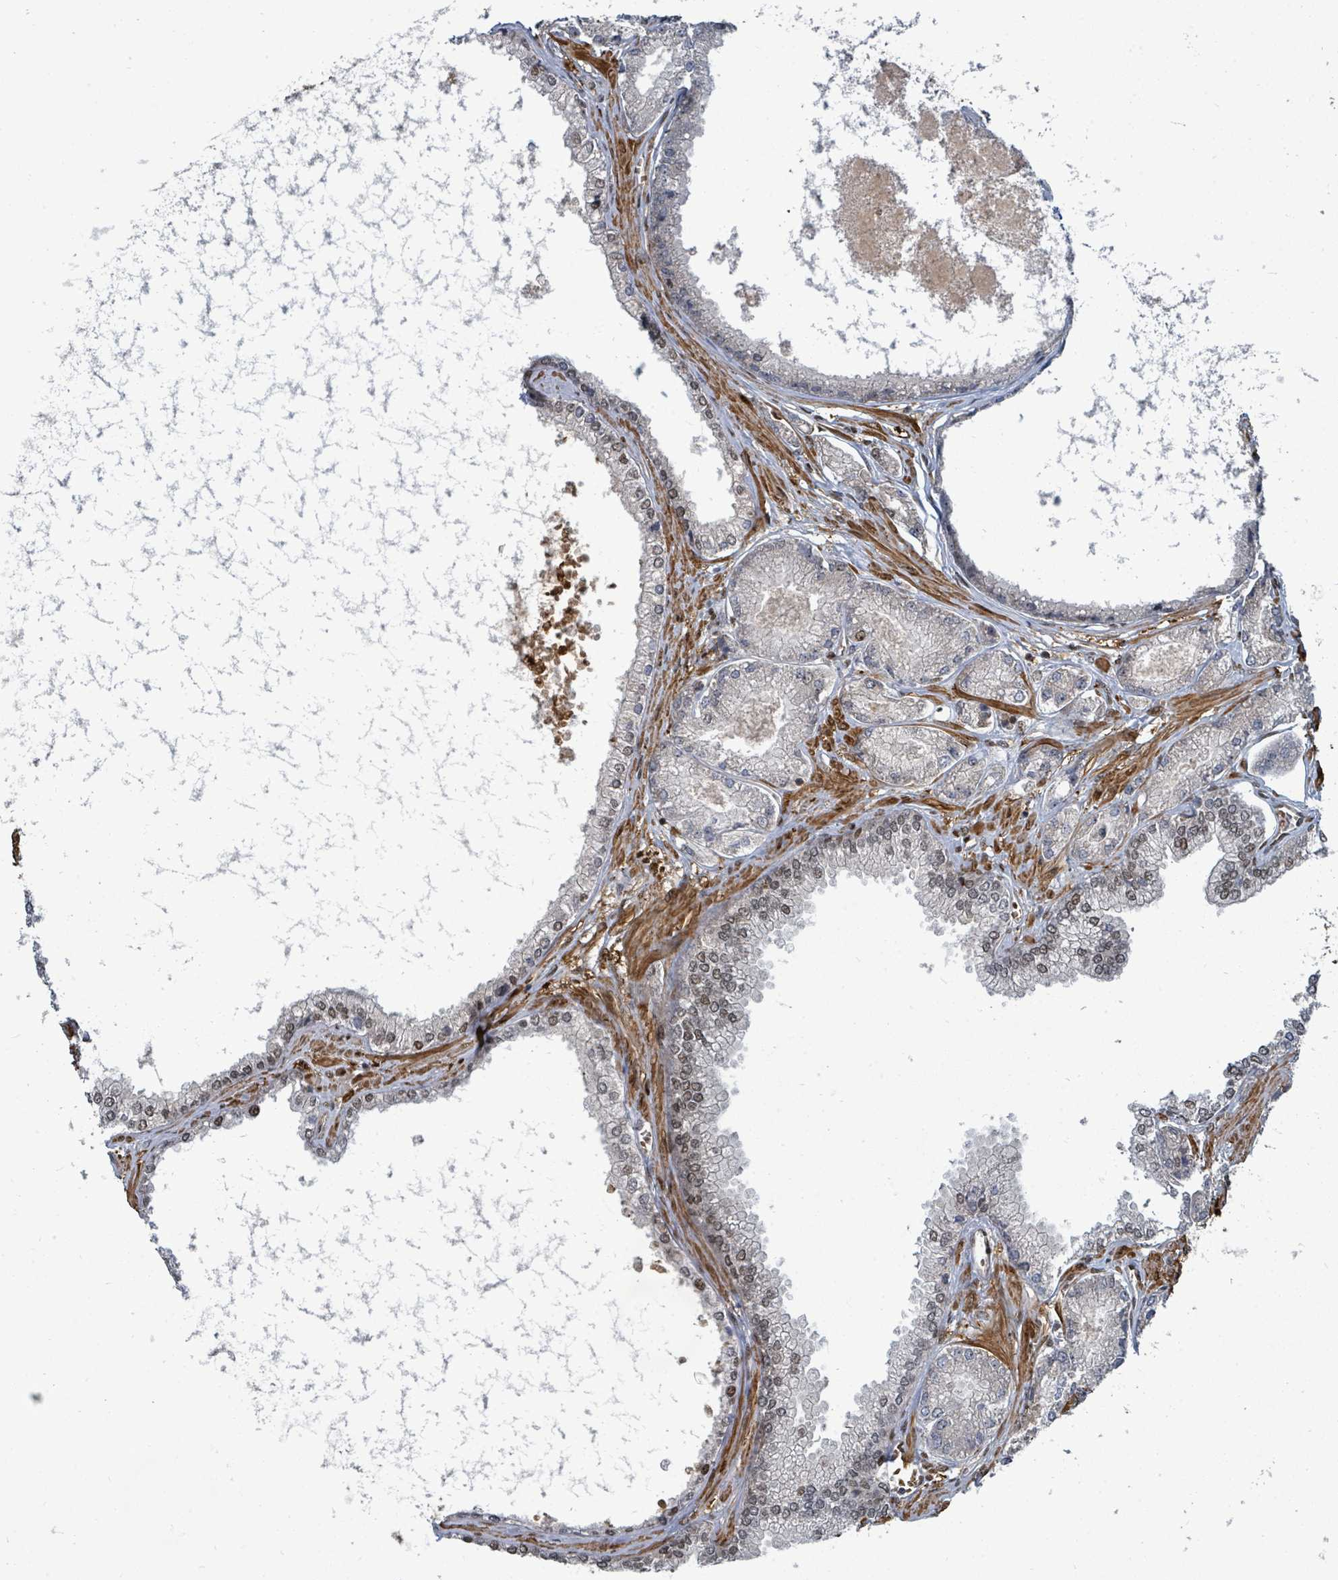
{"staining": {"intensity": "moderate", "quantity": "25%-75%", "location": "cytoplasmic/membranous,nuclear"}, "tissue": "prostate cancer", "cell_type": "Tumor cells", "image_type": "cancer", "snomed": [{"axis": "morphology", "description": "Adenocarcinoma, NOS"}, {"axis": "topography", "description": "Prostate and seminal vesicle, NOS"}], "caption": "Protein expression analysis of prostate cancer exhibits moderate cytoplasmic/membranous and nuclear positivity in about 25%-75% of tumor cells.", "gene": "TRDMT1", "patient": {"sex": "male", "age": 76}}